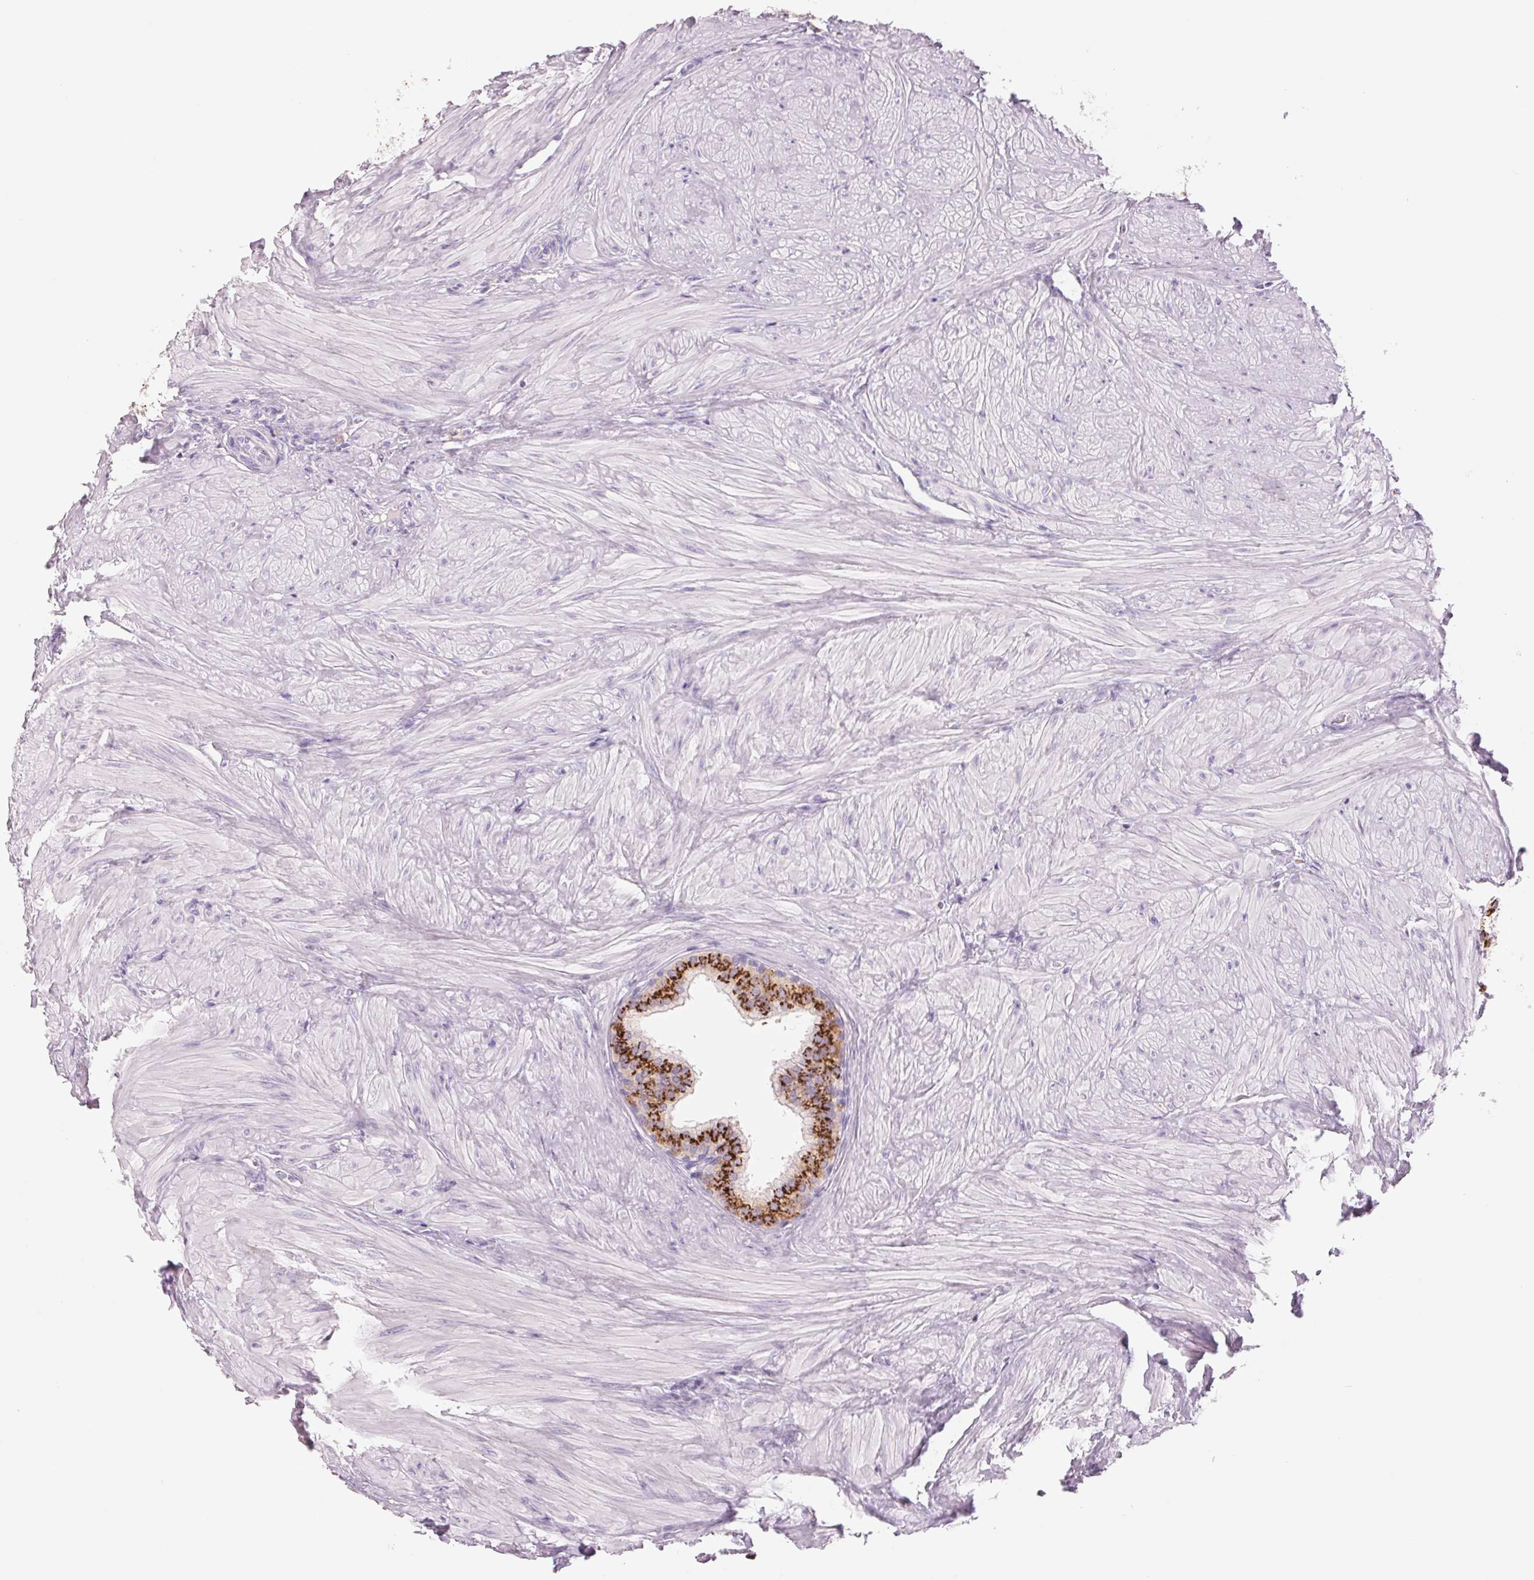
{"staining": {"intensity": "strong", "quantity": ">75%", "location": "cytoplasmic/membranous"}, "tissue": "prostate", "cell_type": "Glandular cells", "image_type": "normal", "snomed": [{"axis": "morphology", "description": "Normal tissue, NOS"}, {"axis": "topography", "description": "Prostate"}, {"axis": "topography", "description": "Peripheral nerve tissue"}], "caption": "Prostate stained for a protein reveals strong cytoplasmic/membranous positivity in glandular cells. The protein is shown in brown color, while the nuclei are stained blue.", "gene": "GALNT7", "patient": {"sex": "male", "age": 55}}